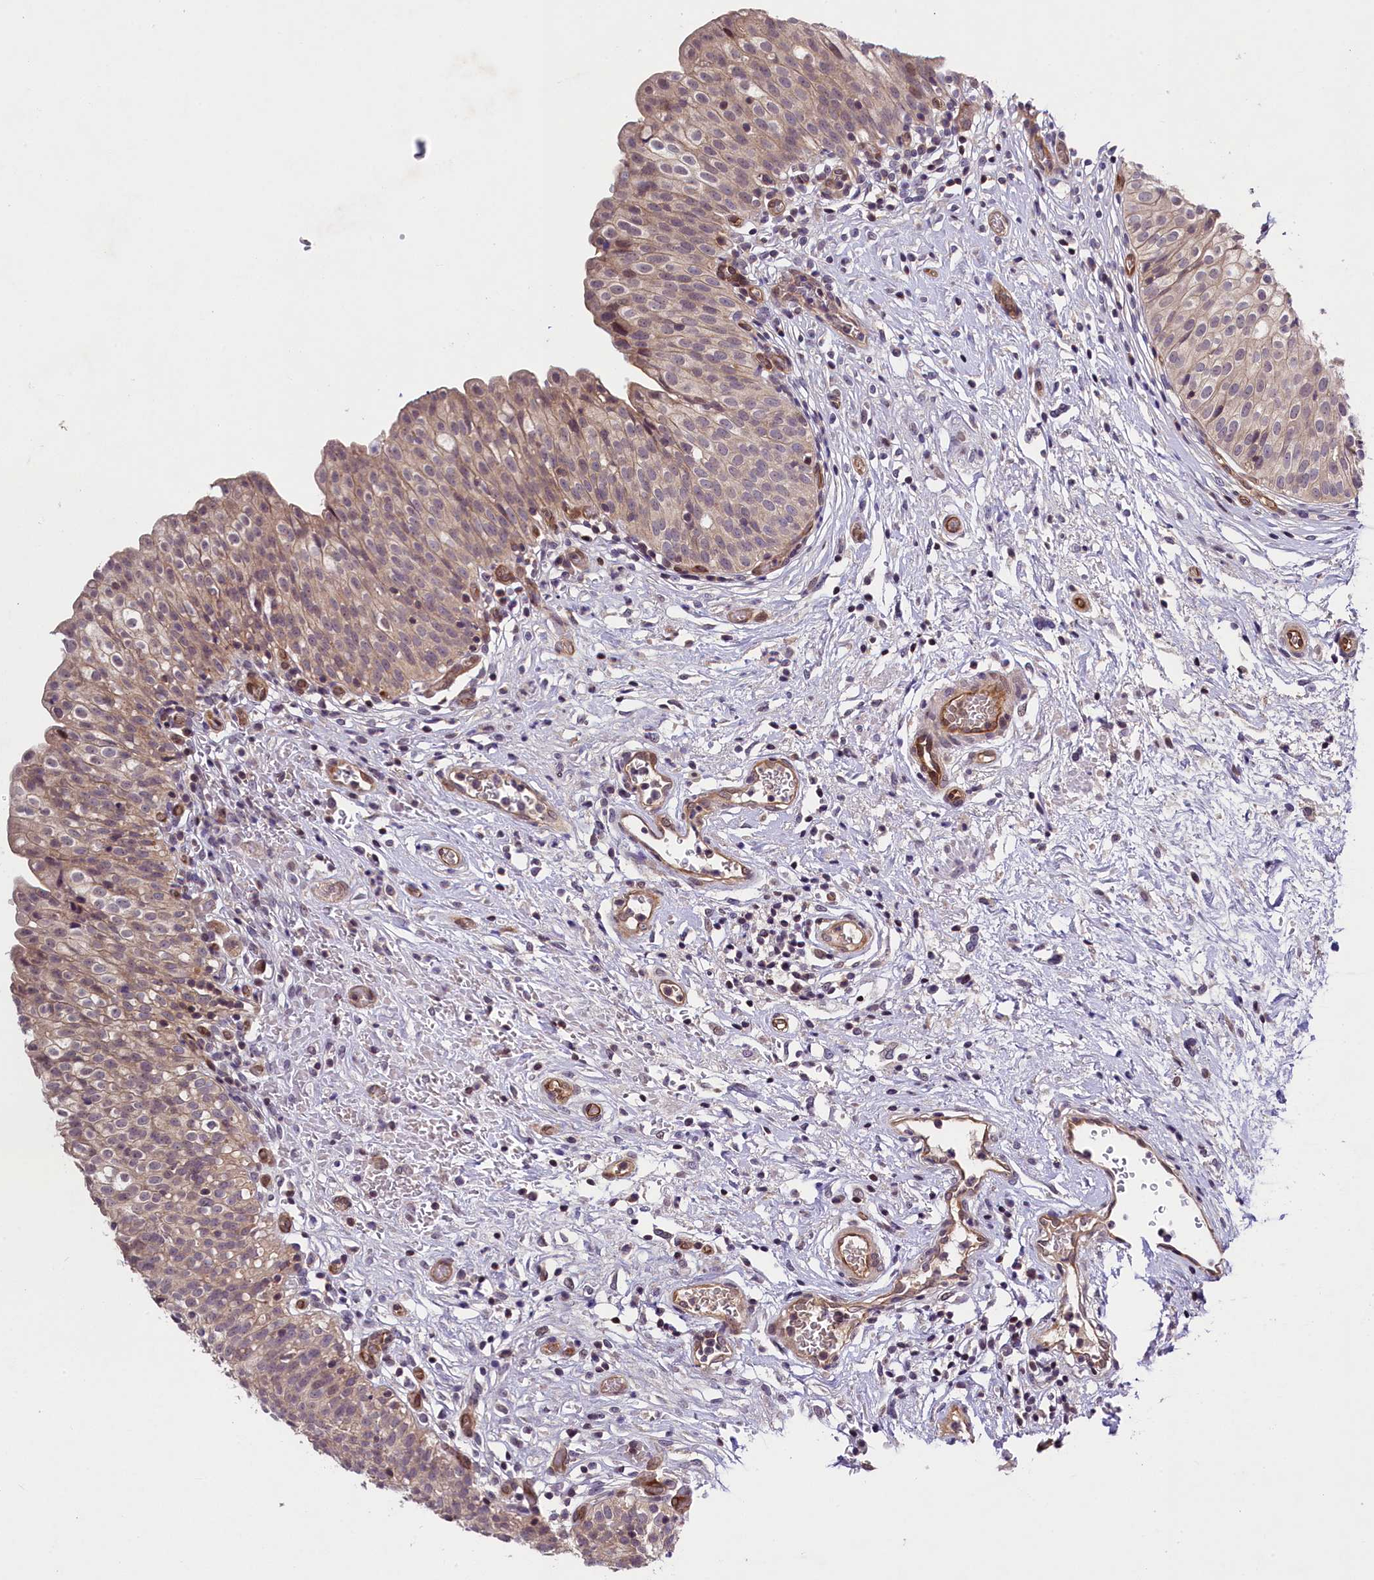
{"staining": {"intensity": "moderate", "quantity": "25%-75%", "location": "cytoplasmic/membranous,nuclear"}, "tissue": "urinary bladder", "cell_type": "Urothelial cells", "image_type": "normal", "snomed": [{"axis": "morphology", "description": "Normal tissue, NOS"}, {"axis": "topography", "description": "Urinary bladder"}], "caption": "Immunohistochemistry (DAB (3,3'-diaminobenzidine)) staining of normal urinary bladder shows moderate cytoplasmic/membranous,nuclear protein staining in about 25%-75% of urothelial cells. The staining is performed using DAB brown chromogen to label protein expression. The nuclei are counter-stained blue using hematoxylin.", "gene": "SNRK", "patient": {"sex": "male", "age": 55}}